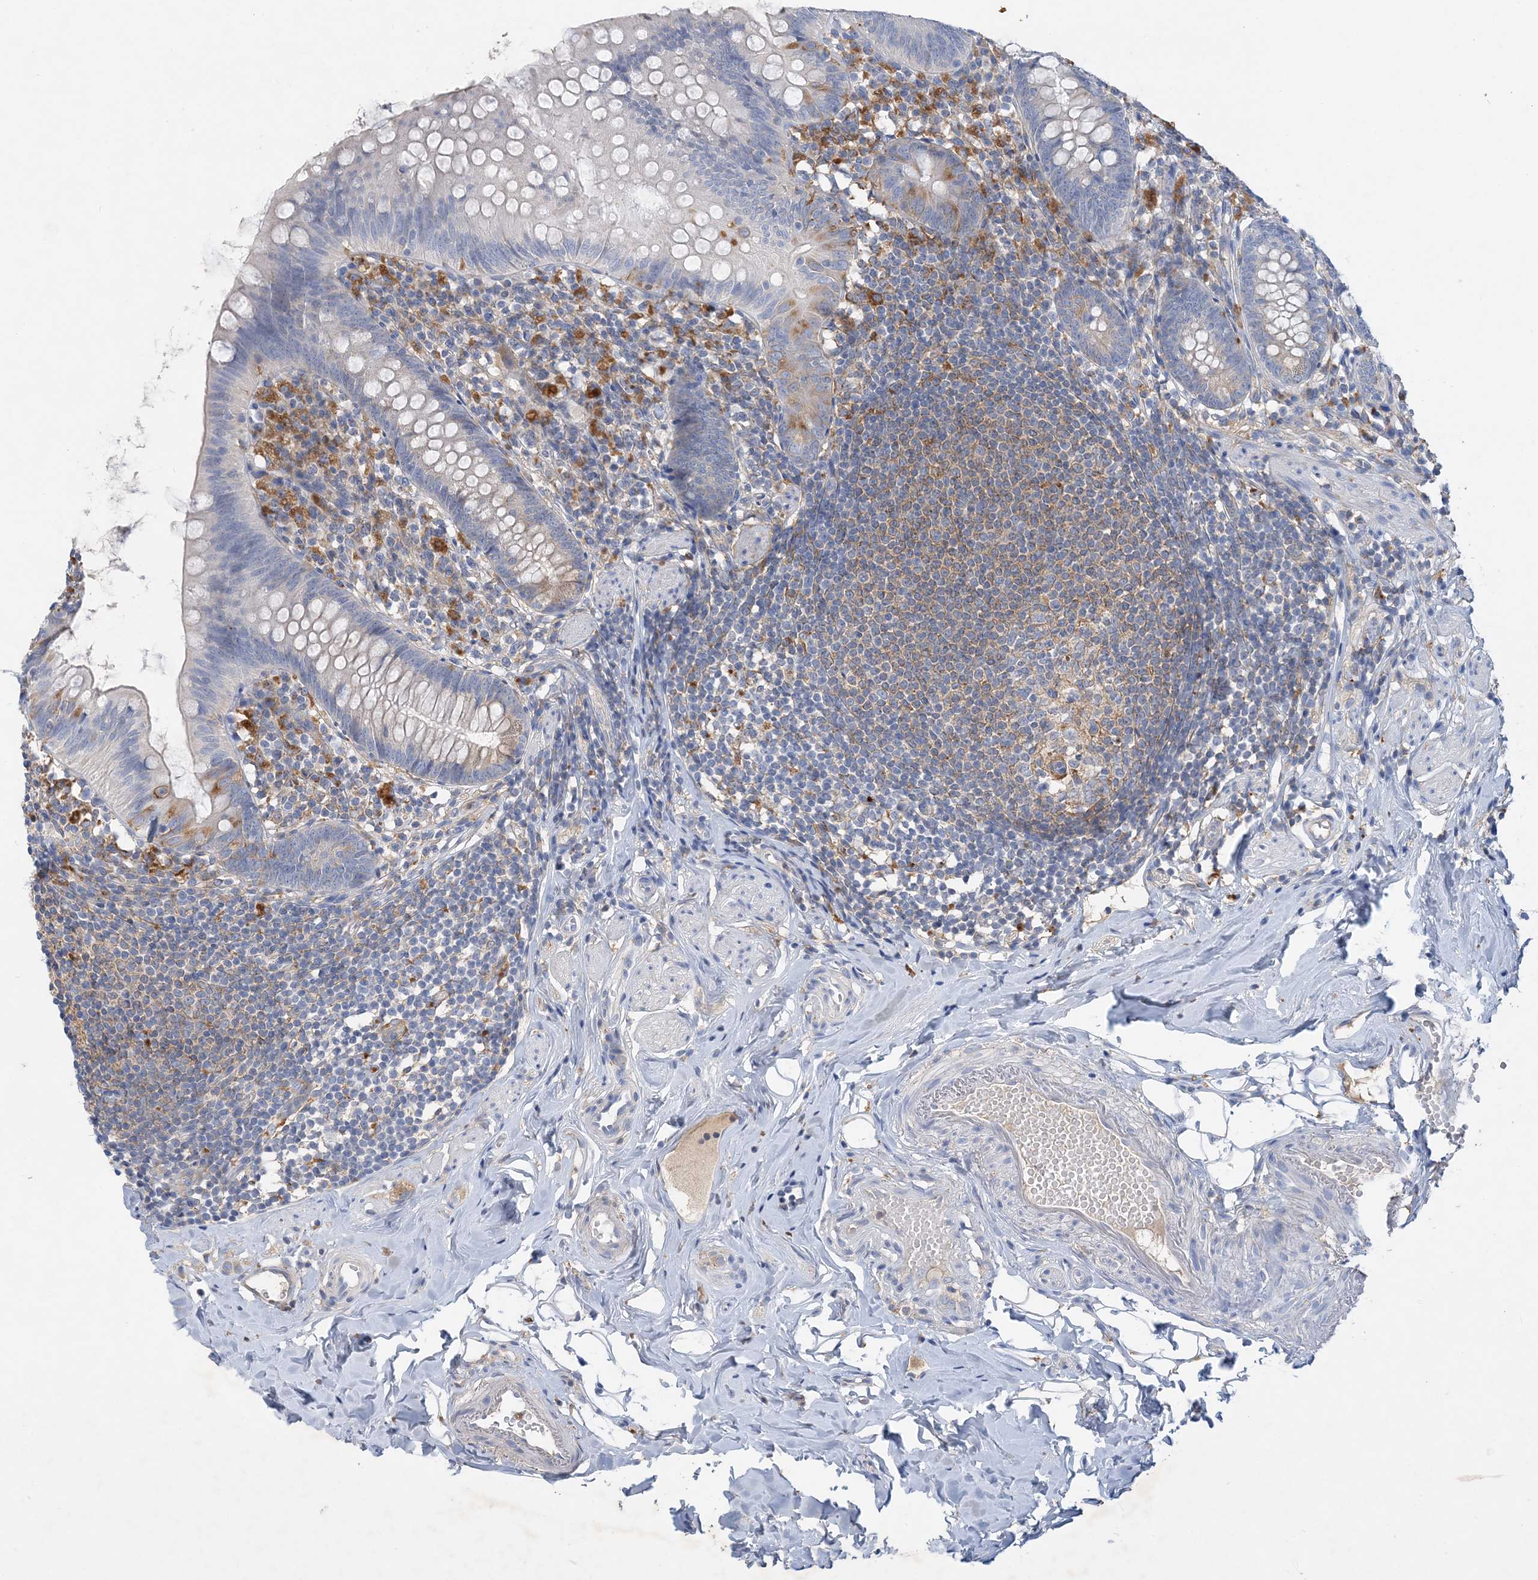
{"staining": {"intensity": "negative", "quantity": "none", "location": "none"}, "tissue": "appendix", "cell_type": "Glandular cells", "image_type": "normal", "snomed": [{"axis": "morphology", "description": "Normal tissue, NOS"}, {"axis": "topography", "description": "Appendix"}], "caption": "An immunohistochemistry (IHC) micrograph of unremarkable appendix is shown. There is no staining in glandular cells of appendix. (IHC, brightfield microscopy, high magnification).", "gene": "GRINA", "patient": {"sex": "female", "age": 62}}